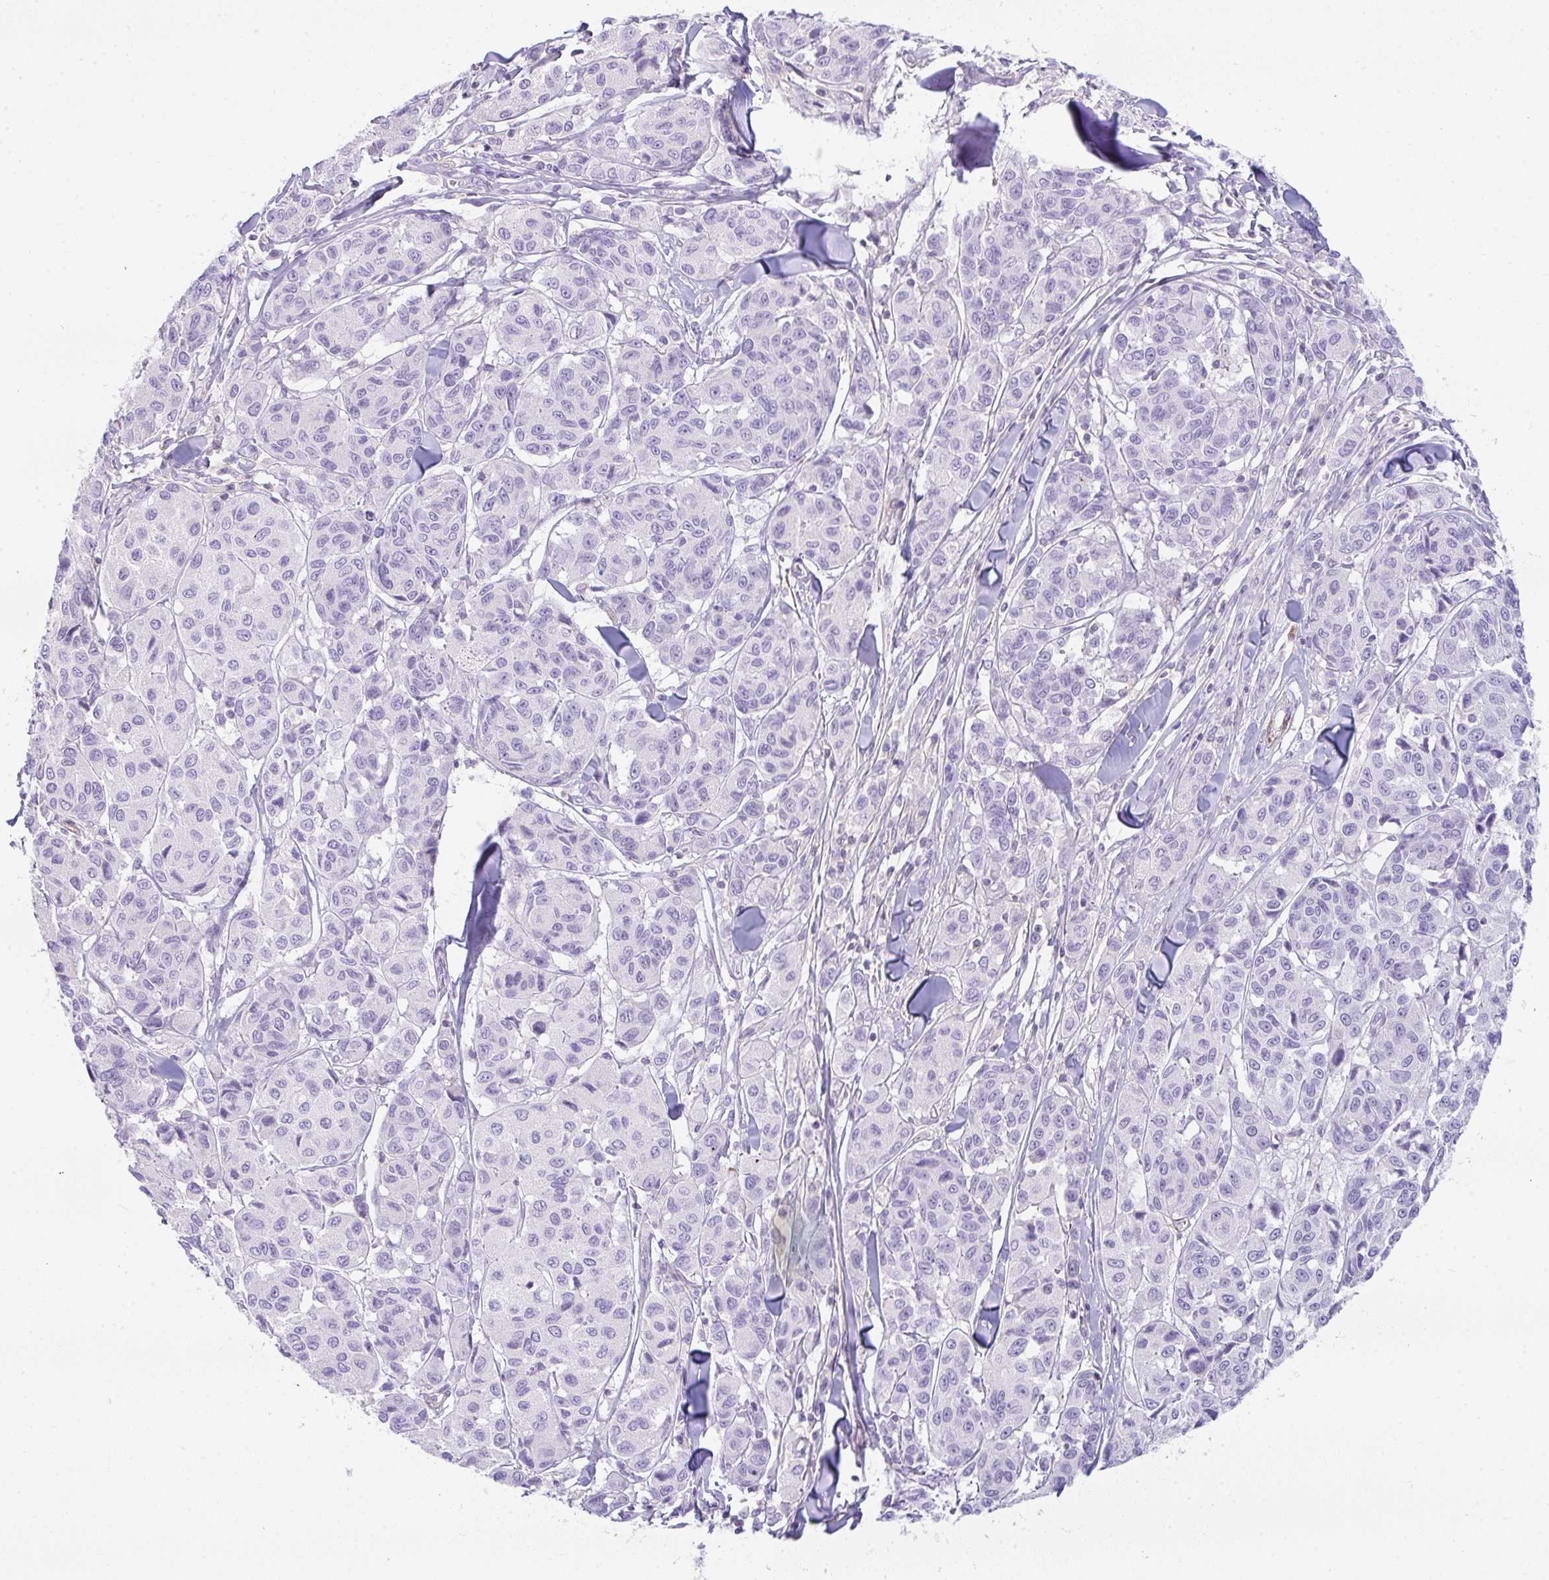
{"staining": {"intensity": "negative", "quantity": "none", "location": "none"}, "tissue": "melanoma", "cell_type": "Tumor cells", "image_type": "cancer", "snomed": [{"axis": "morphology", "description": "Malignant melanoma, NOS"}, {"axis": "topography", "description": "Skin"}], "caption": "IHC of melanoma displays no positivity in tumor cells.", "gene": "CDRT15", "patient": {"sex": "female", "age": 66}}